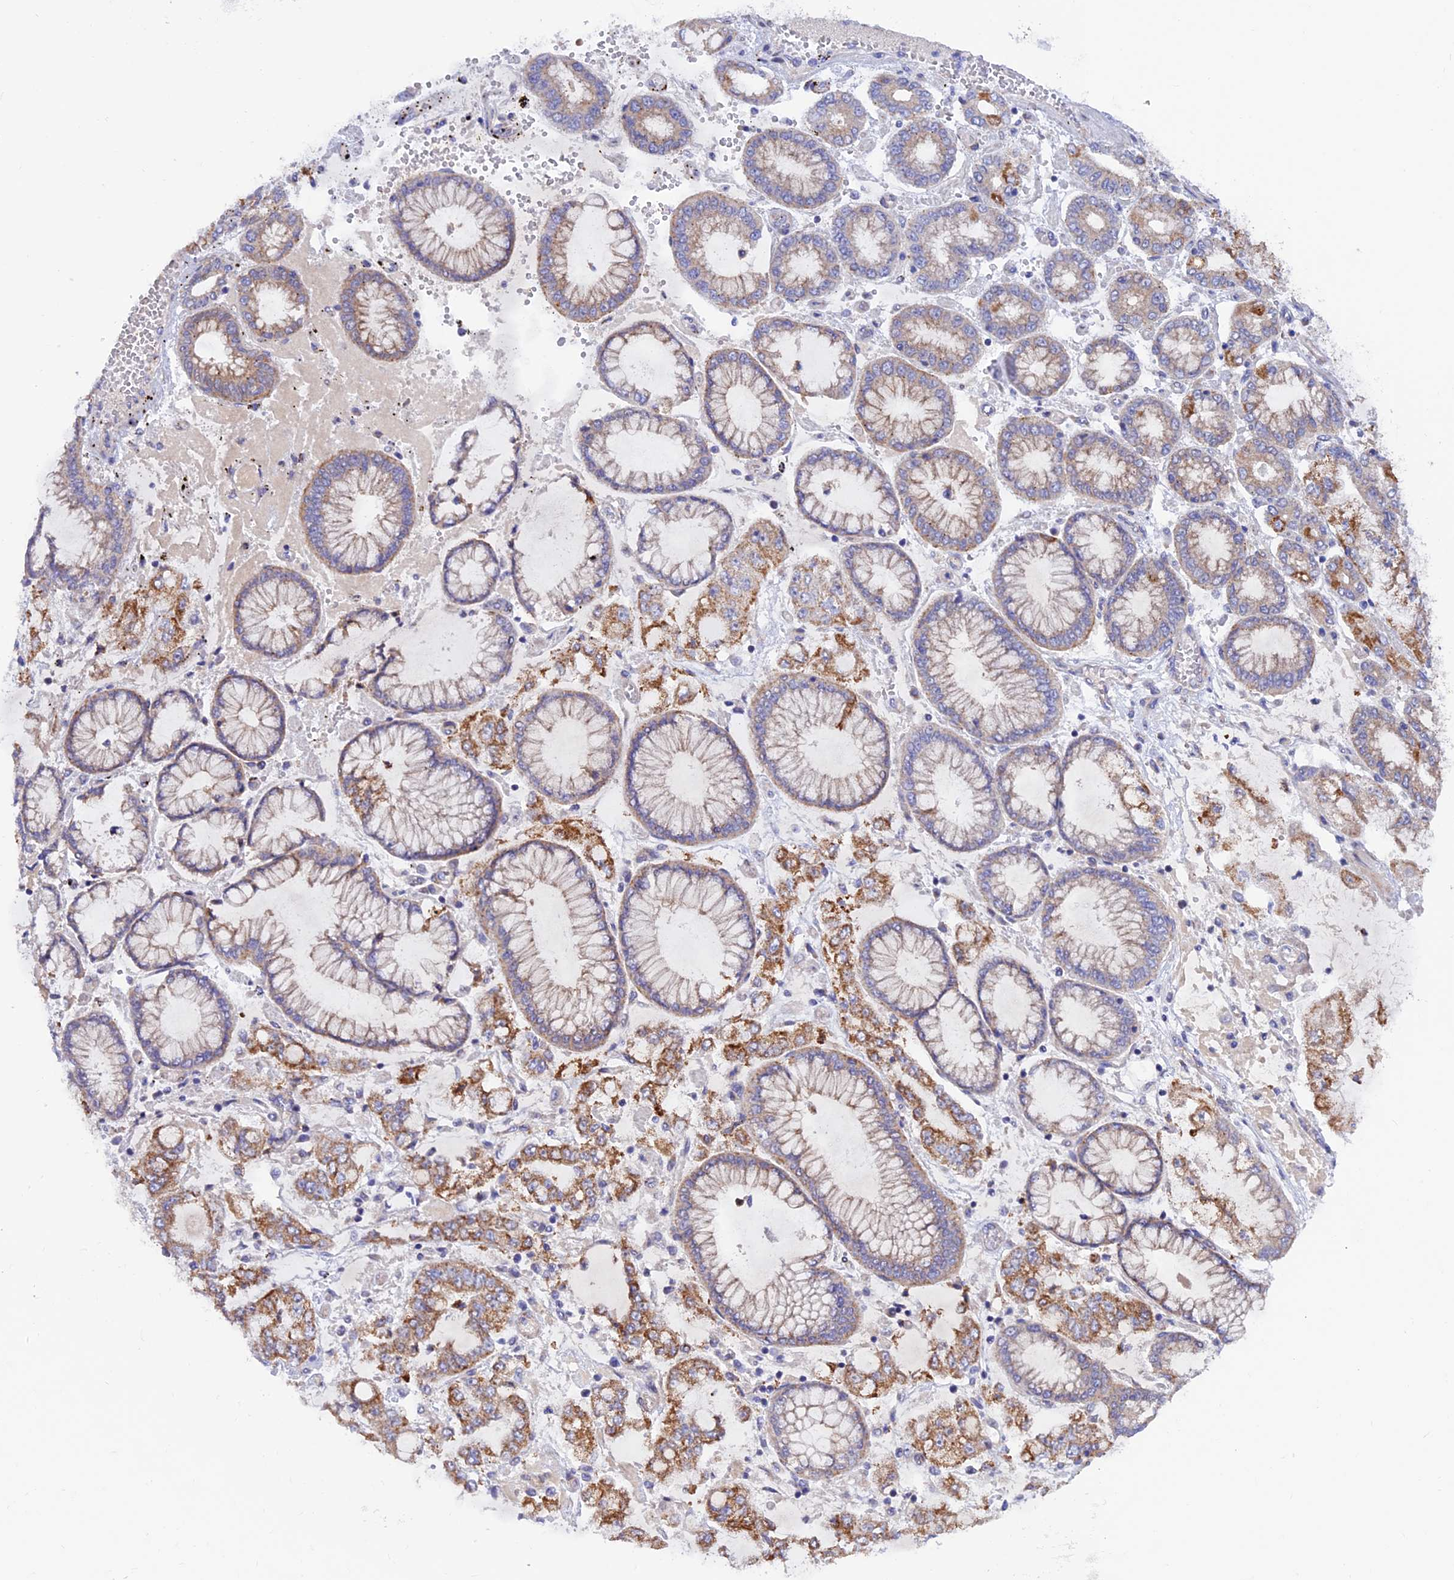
{"staining": {"intensity": "moderate", "quantity": ">75%", "location": "cytoplasmic/membranous"}, "tissue": "stomach cancer", "cell_type": "Tumor cells", "image_type": "cancer", "snomed": [{"axis": "morphology", "description": "Adenocarcinoma, NOS"}, {"axis": "topography", "description": "Stomach"}], "caption": "Stomach cancer (adenocarcinoma) was stained to show a protein in brown. There is medium levels of moderate cytoplasmic/membranous positivity in about >75% of tumor cells.", "gene": "ETFDH", "patient": {"sex": "male", "age": 76}}